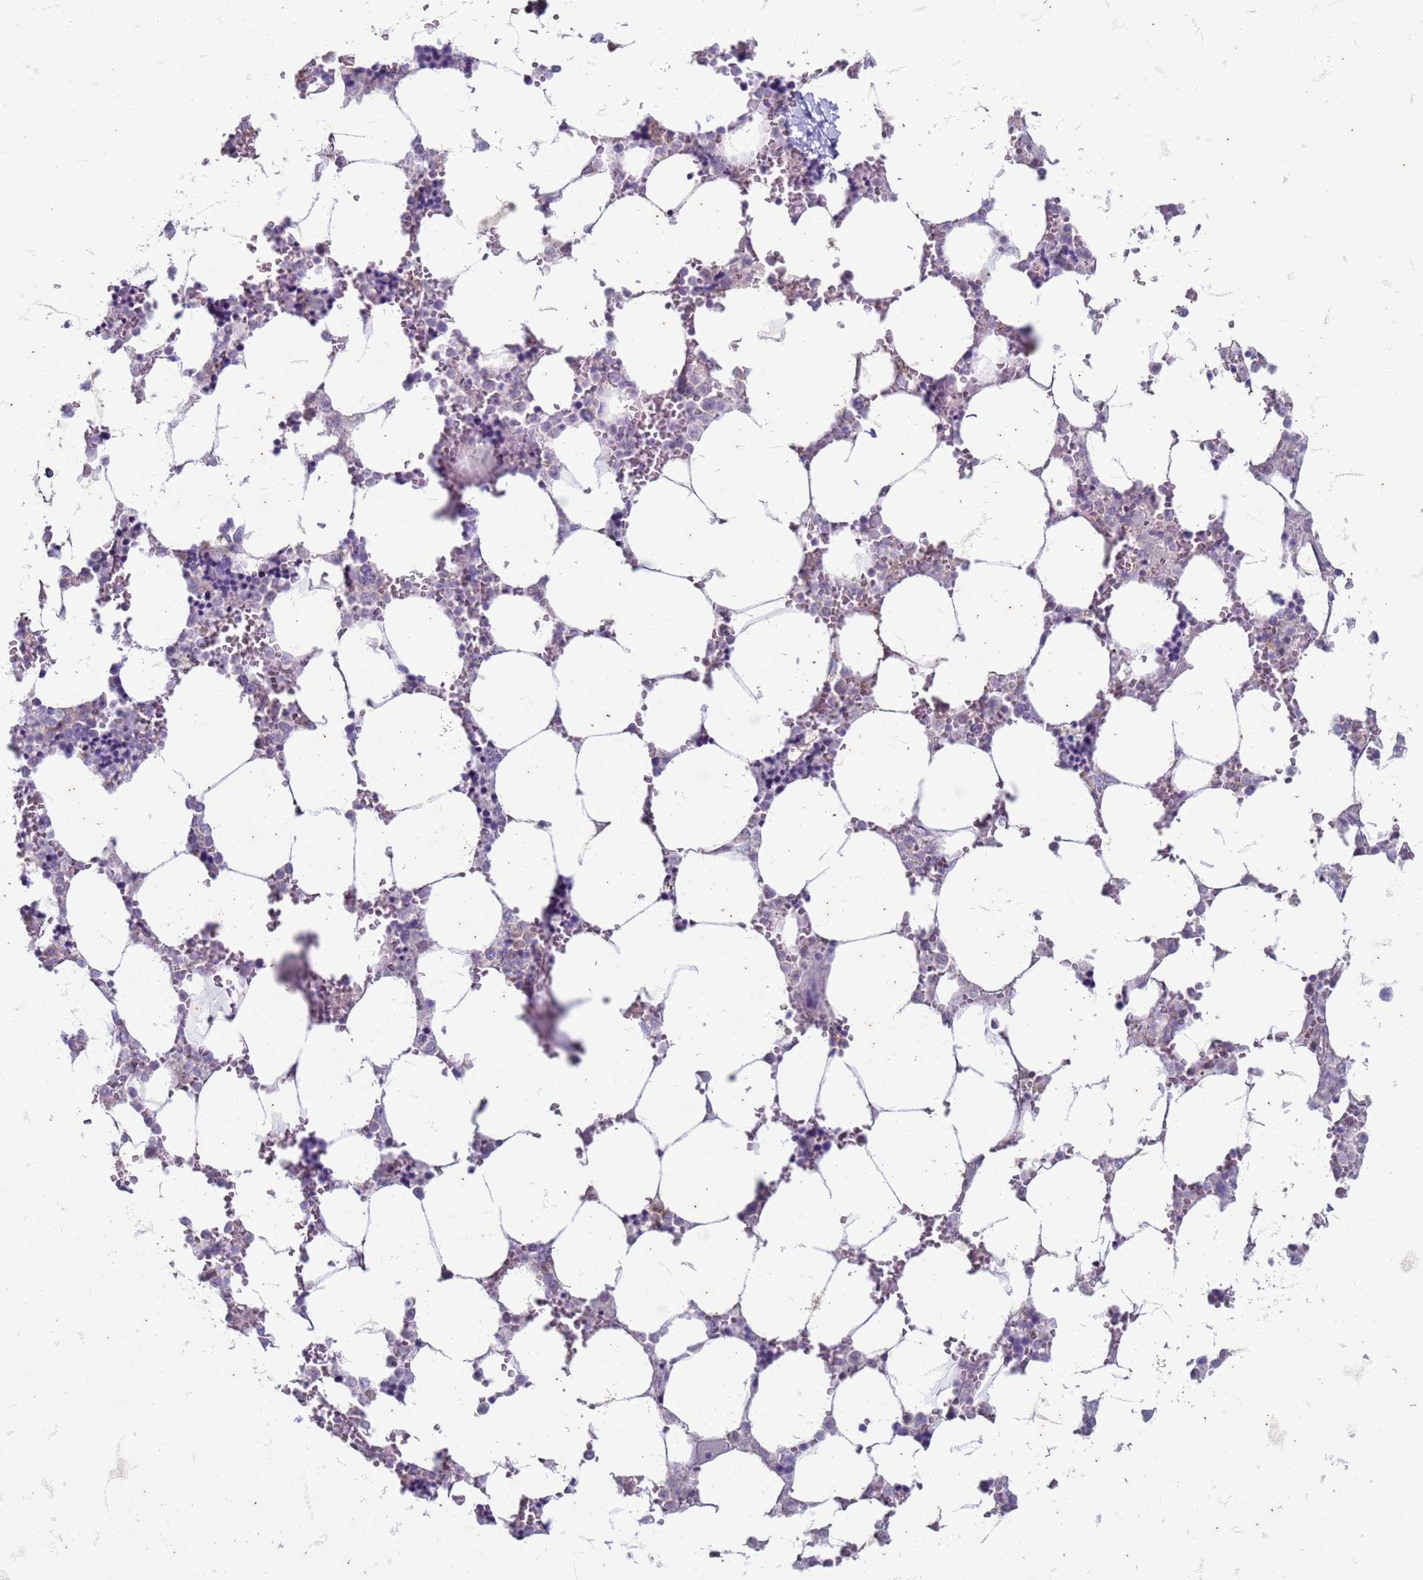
{"staining": {"intensity": "negative", "quantity": "none", "location": "none"}, "tissue": "bone marrow", "cell_type": "Hematopoietic cells", "image_type": "normal", "snomed": [{"axis": "morphology", "description": "Normal tissue, NOS"}, {"axis": "topography", "description": "Bone marrow"}], "caption": "This is a micrograph of IHC staining of unremarkable bone marrow, which shows no positivity in hematopoietic cells.", "gene": "SUCO", "patient": {"sex": "male", "age": 64}}